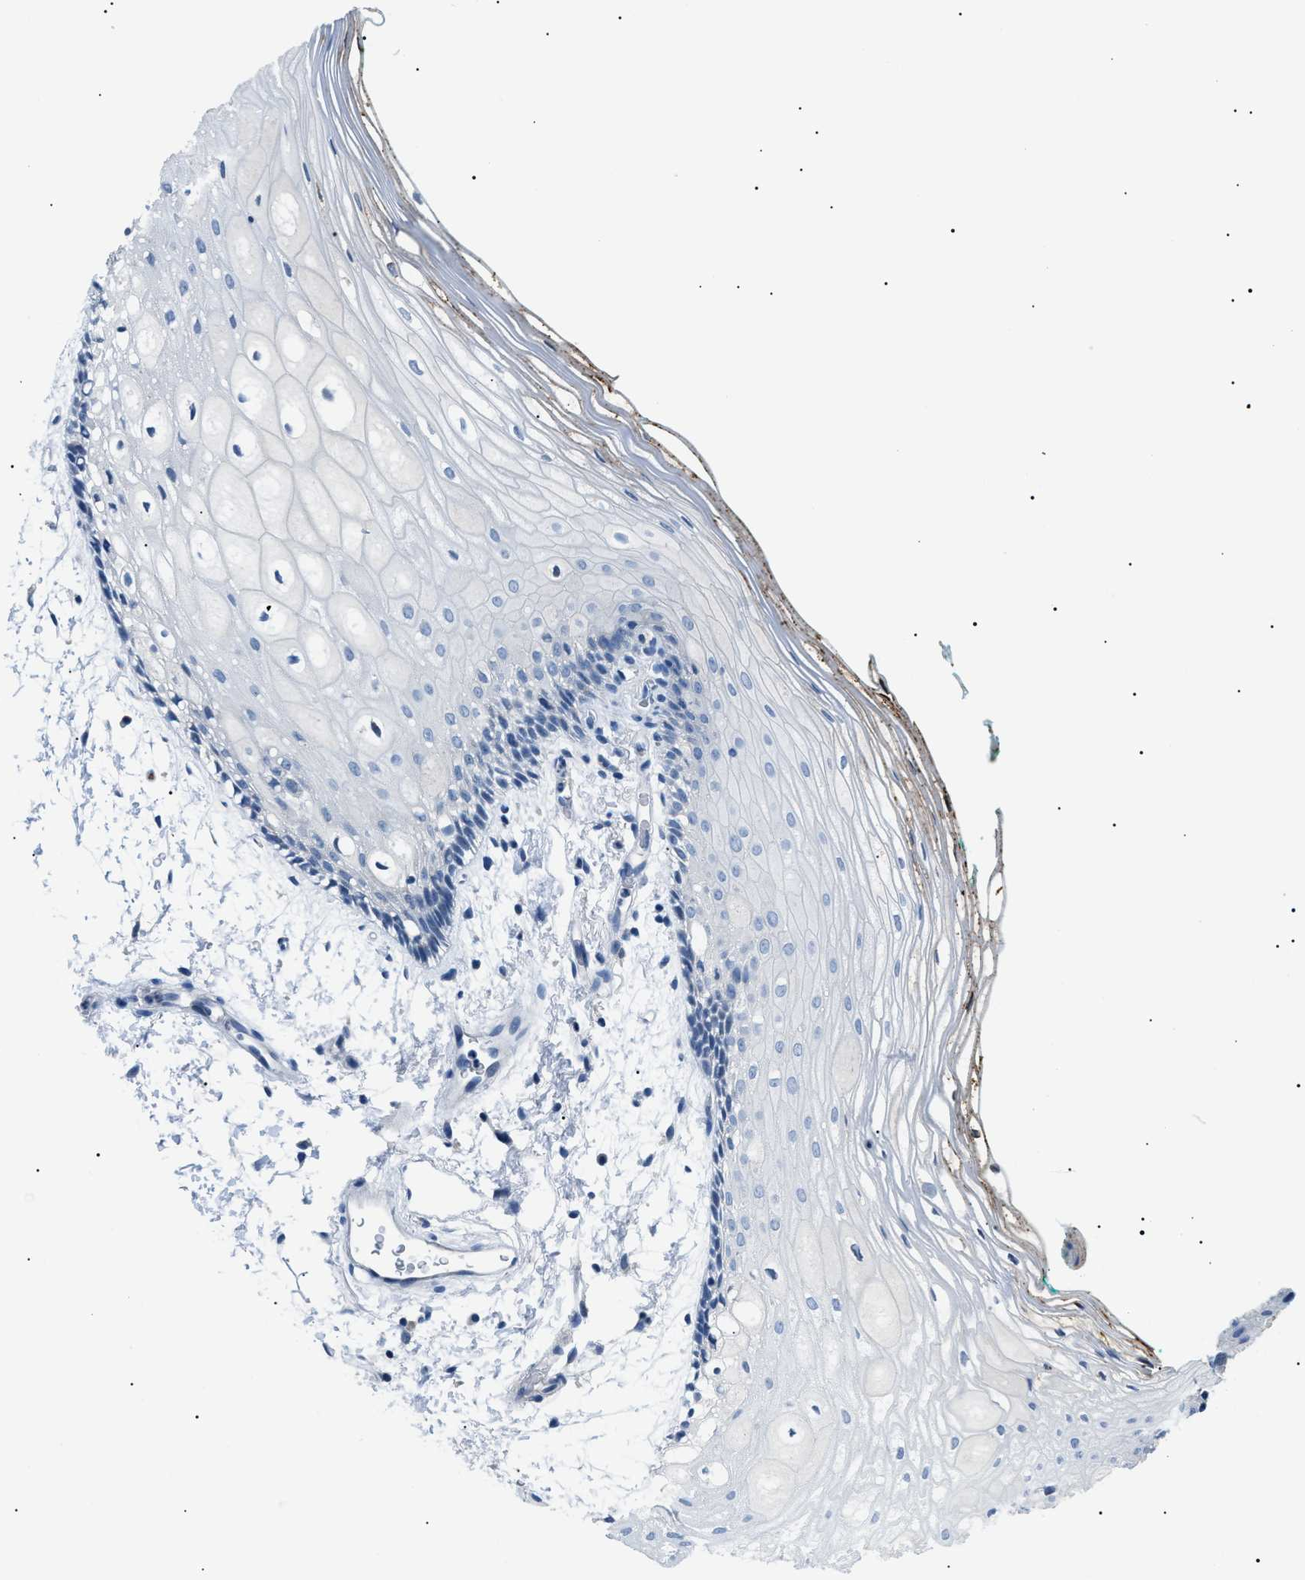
{"staining": {"intensity": "strong", "quantity": "<25%", "location": "nuclear"}, "tissue": "oral mucosa", "cell_type": "Squamous epithelial cells", "image_type": "normal", "snomed": [{"axis": "morphology", "description": "Normal tissue, NOS"}, {"axis": "topography", "description": "Skeletal muscle"}, {"axis": "topography", "description": "Oral tissue"}, {"axis": "topography", "description": "Peripheral nerve tissue"}], "caption": "A high-resolution image shows IHC staining of normal oral mucosa, which demonstrates strong nuclear staining in approximately <25% of squamous epithelial cells. Nuclei are stained in blue.", "gene": "PRKX", "patient": {"sex": "female", "age": 84}}